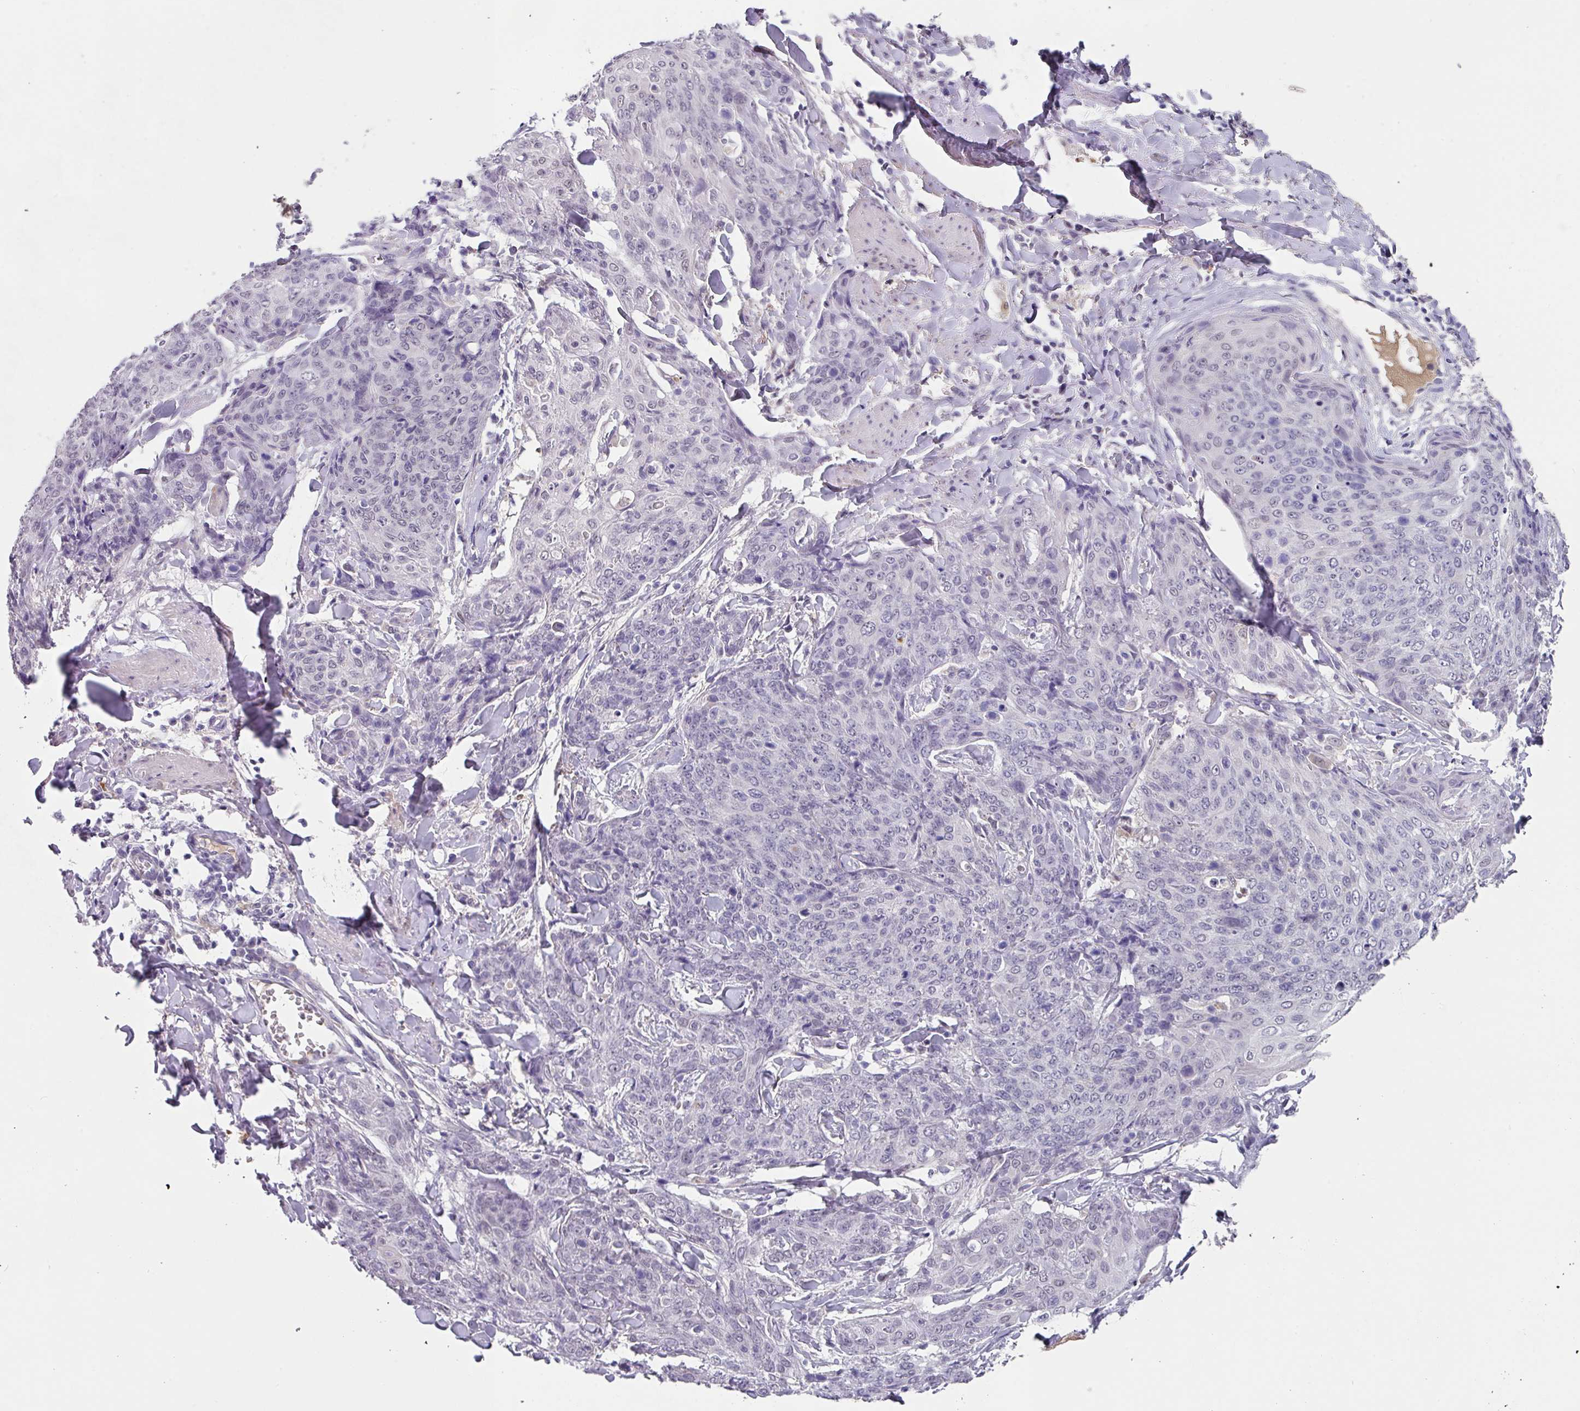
{"staining": {"intensity": "negative", "quantity": "none", "location": "none"}, "tissue": "skin cancer", "cell_type": "Tumor cells", "image_type": "cancer", "snomed": [{"axis": "morphology", "description": "Squamous cell carcinoma, NOS"}, {"axis": "topography", "description": "Skin"}, {"axis": "topography", "description": "Vulva"}], "caption": "Immunohistochemistry (IHC) of human squamous cell carcinoma (skin) shows no positivity in tumor cells. (Brightfield microscopy of DAB (3,3'-diaminobenzidine) immunohistochemistry at high magnification).", "gene": "C1QB", "patient": {"sex": "female", "age": 85}}